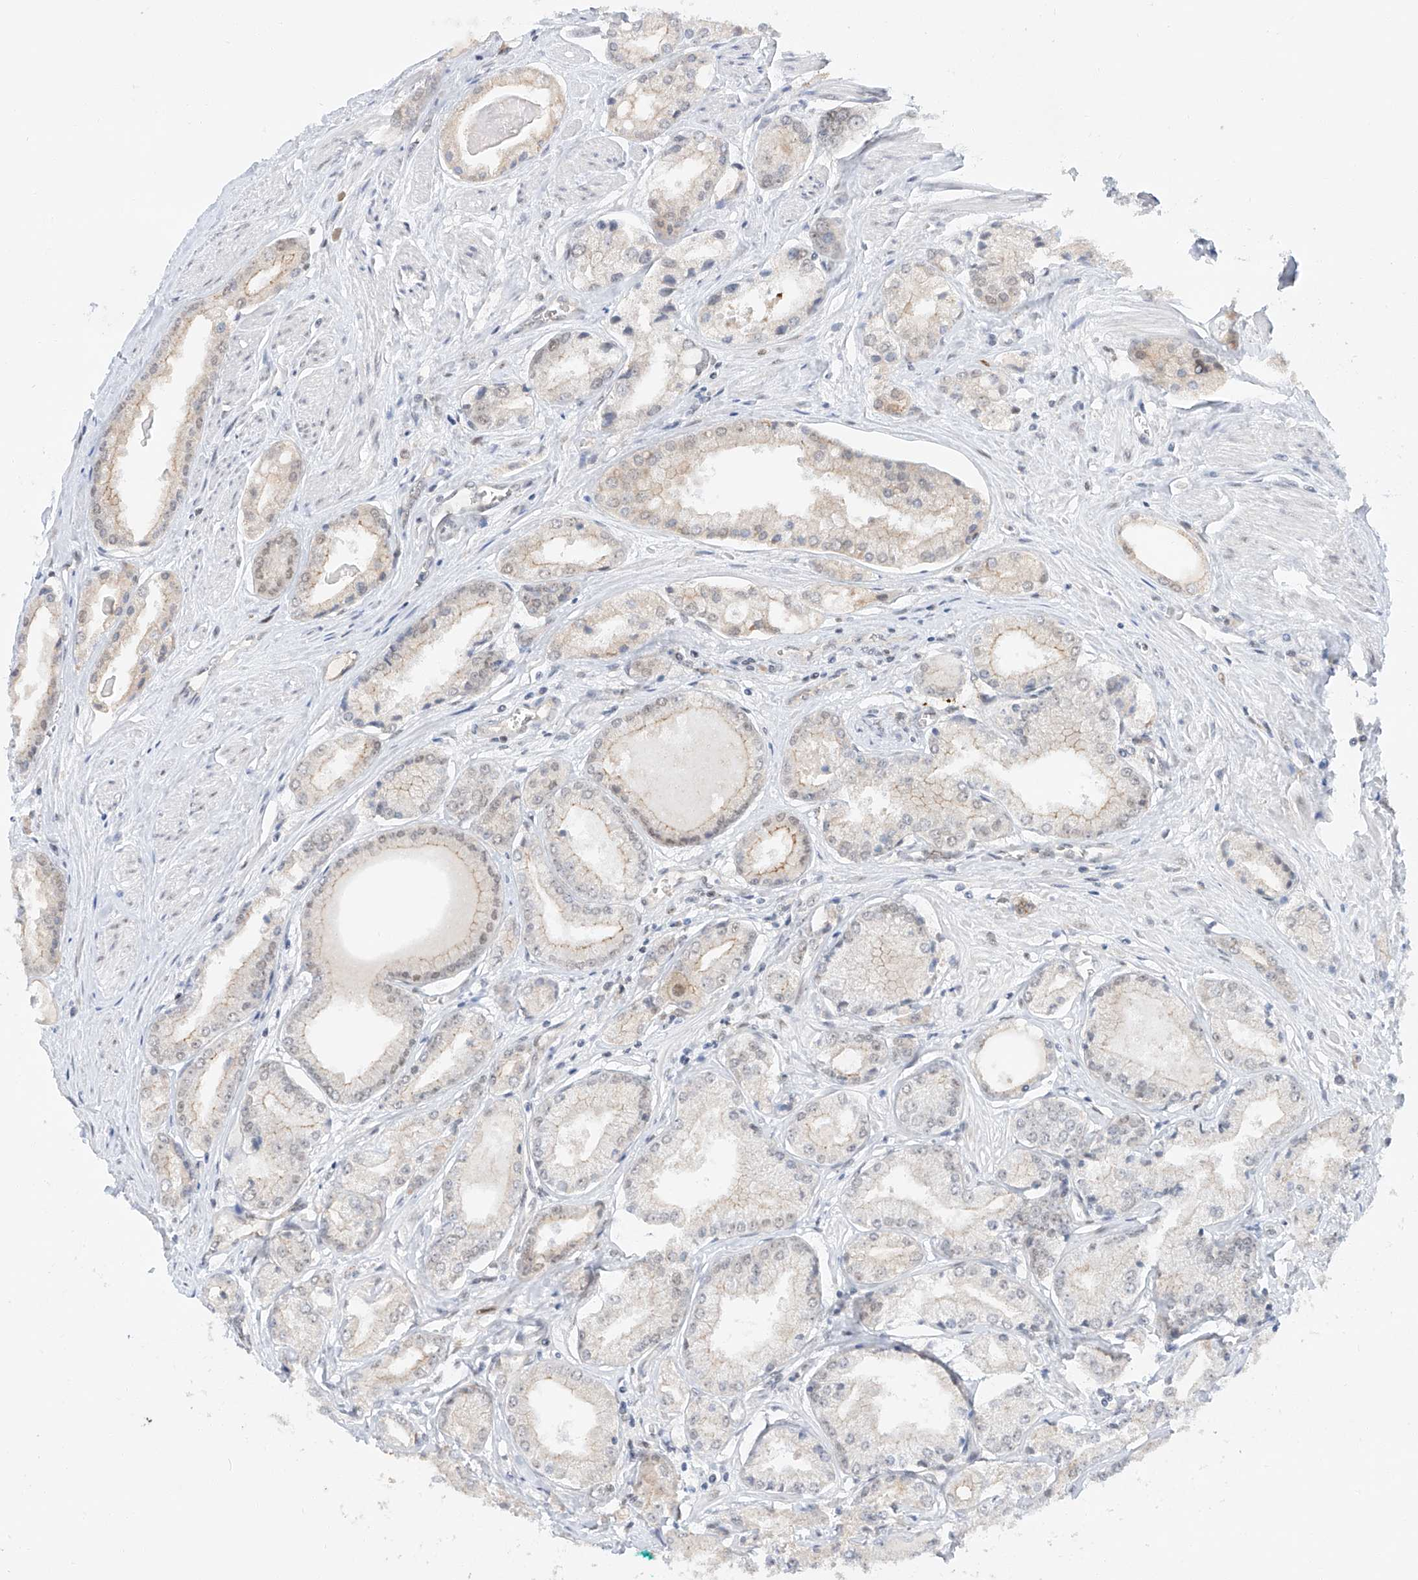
{"staining": {"intensity": "moderate", "quantity": "<25%", "location": "cytoplasmic/membranous"}, "tissue": "prostate cancer", "cell_type": "Tumor cells", "image_type": "cancer", "snomed": [{"axis": "morphology", "description": "Adenocarcinoma, Low grade"}, {"axis": "topography", "description": "Prostate"}], "caption": "Immunohistochemical staining of prostate cancer (adenocarcinoma (low-grade)) exhibits low levels of moderate cytoplasmic/membranous protein positivity in about <25% of tumor cells. The protein is shown in brown color, while the nuclei are stained blue.", "gene": "POGK", "patient": {"sex": "male", "age": 60}}